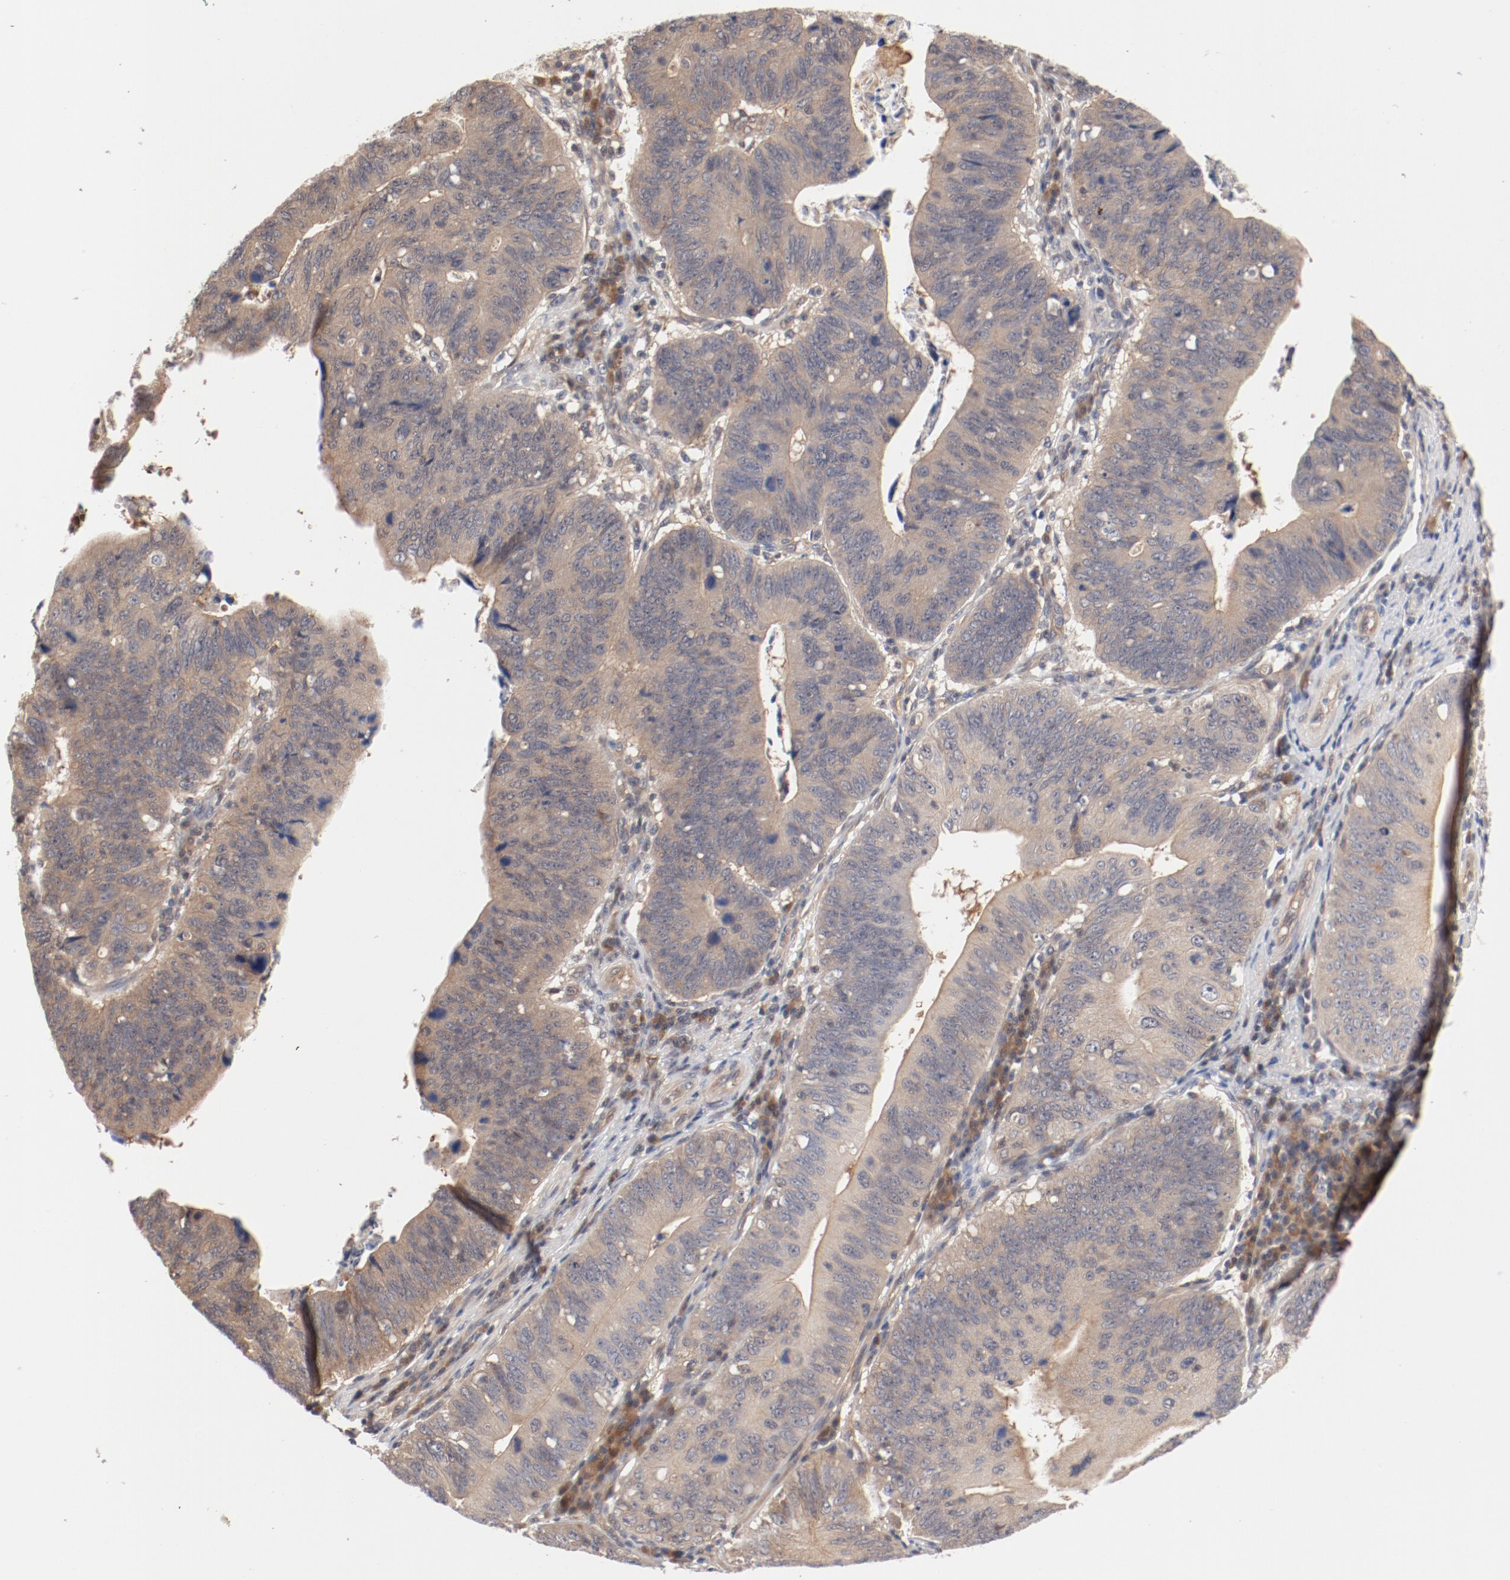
{"staining": {"intensity": "weak", "quantity": ">75%", "location": "cytoplasmic/membranous"}, "tissue": "stomach cancer", "cell_type": "Tumor cells", "image_type": "cancer", "snomed": [{"axis": "morphology", "description": "Adenocarcinoma, NOS"}, {"axis": "topography", "description": "Stomach"}], "caption": "Adenocarcinoma (stomach) stained for a protein reveals weak cytoplasmic/membranous positivity in tumor cells. (Brightfield microscopy of DAB IHC at high magnification).", "gene": "PITPNM2", "patient": {"sex": "male", "age": 59}}